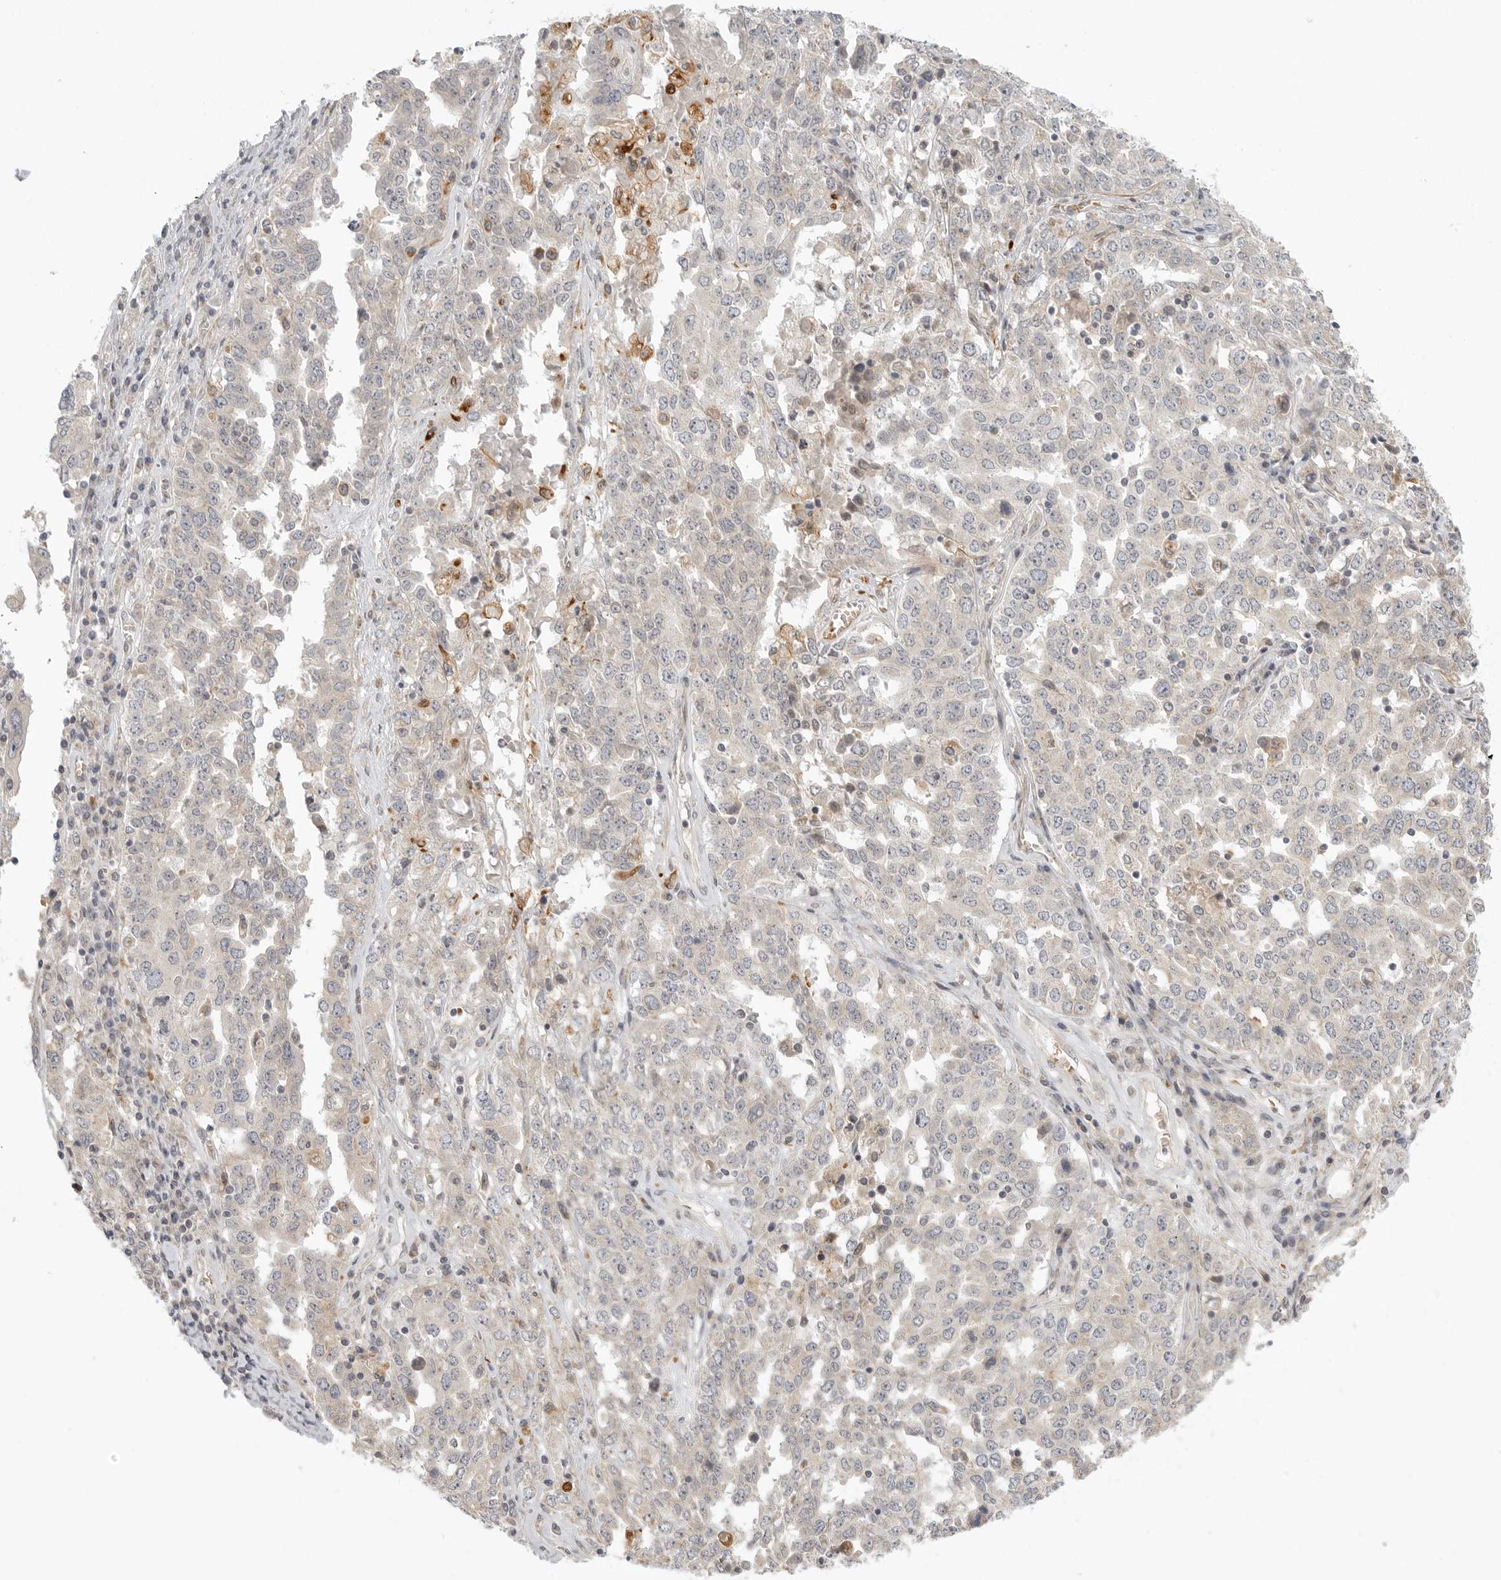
{"staining": {"intensity": "negative", "quantity": "none", "location": "none"}, "tissue": "ovarian cancer", "cell_type": "Tumor cells", "image_type": "cancer", "snomed": [{"axis": "morphology", "description": "Carcinoma, endometroid"}, {"axis": "topography", "description": "Ovary"}], "caption": "Immunohistochemistry of human ovarian cancer shows no expression in tumor cells.", "gene": "CCPG1", "patient": {"sex": "female", "age": 62}}